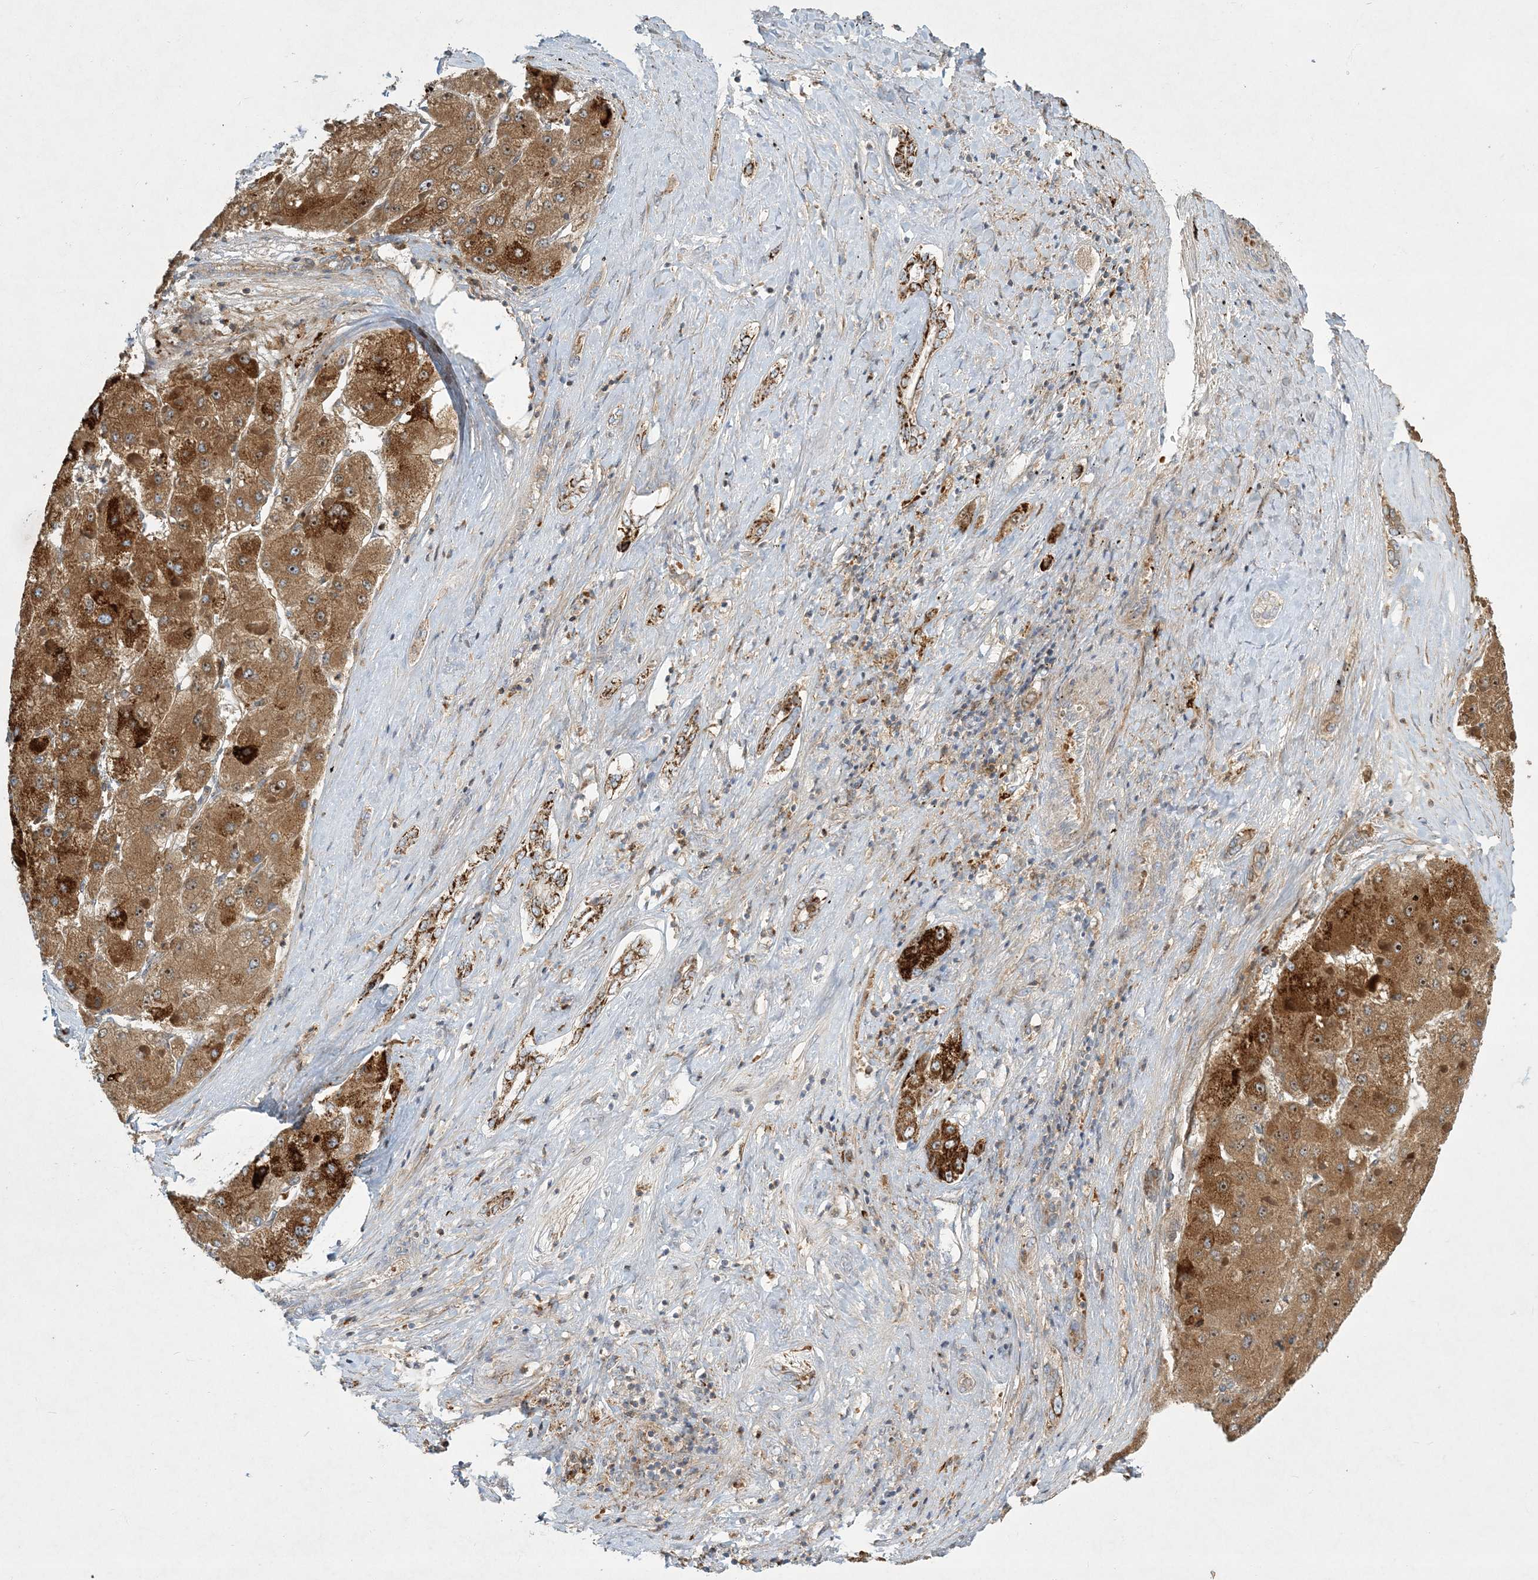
{"staining": {"intensity": "moderate", "quantity": ">75%", "location": "cytoplasmic/membranous"}, "tissue": "liver cancer", "cell_type": "Tumor cells", "image_type": "cancer", "snomed": [{"axis": "morphology", "description": "Carcinoma, Hepatocellular, NOS"}, {"axis": "topography", "description": "Liver"}], "caption": "Immunohistochemistry image of neoplastic tissue: human liver cancer (hepatocellular carcinoma) stained using IHC exhibits medium levels of moderate protein expression localized specifically in the cytoplasmic/membranous of tumor cells, appearing as a cytoplasmic/membranous brown color.", "gene": "LTN1", "patient": {"sex": "female", "age": 73}}